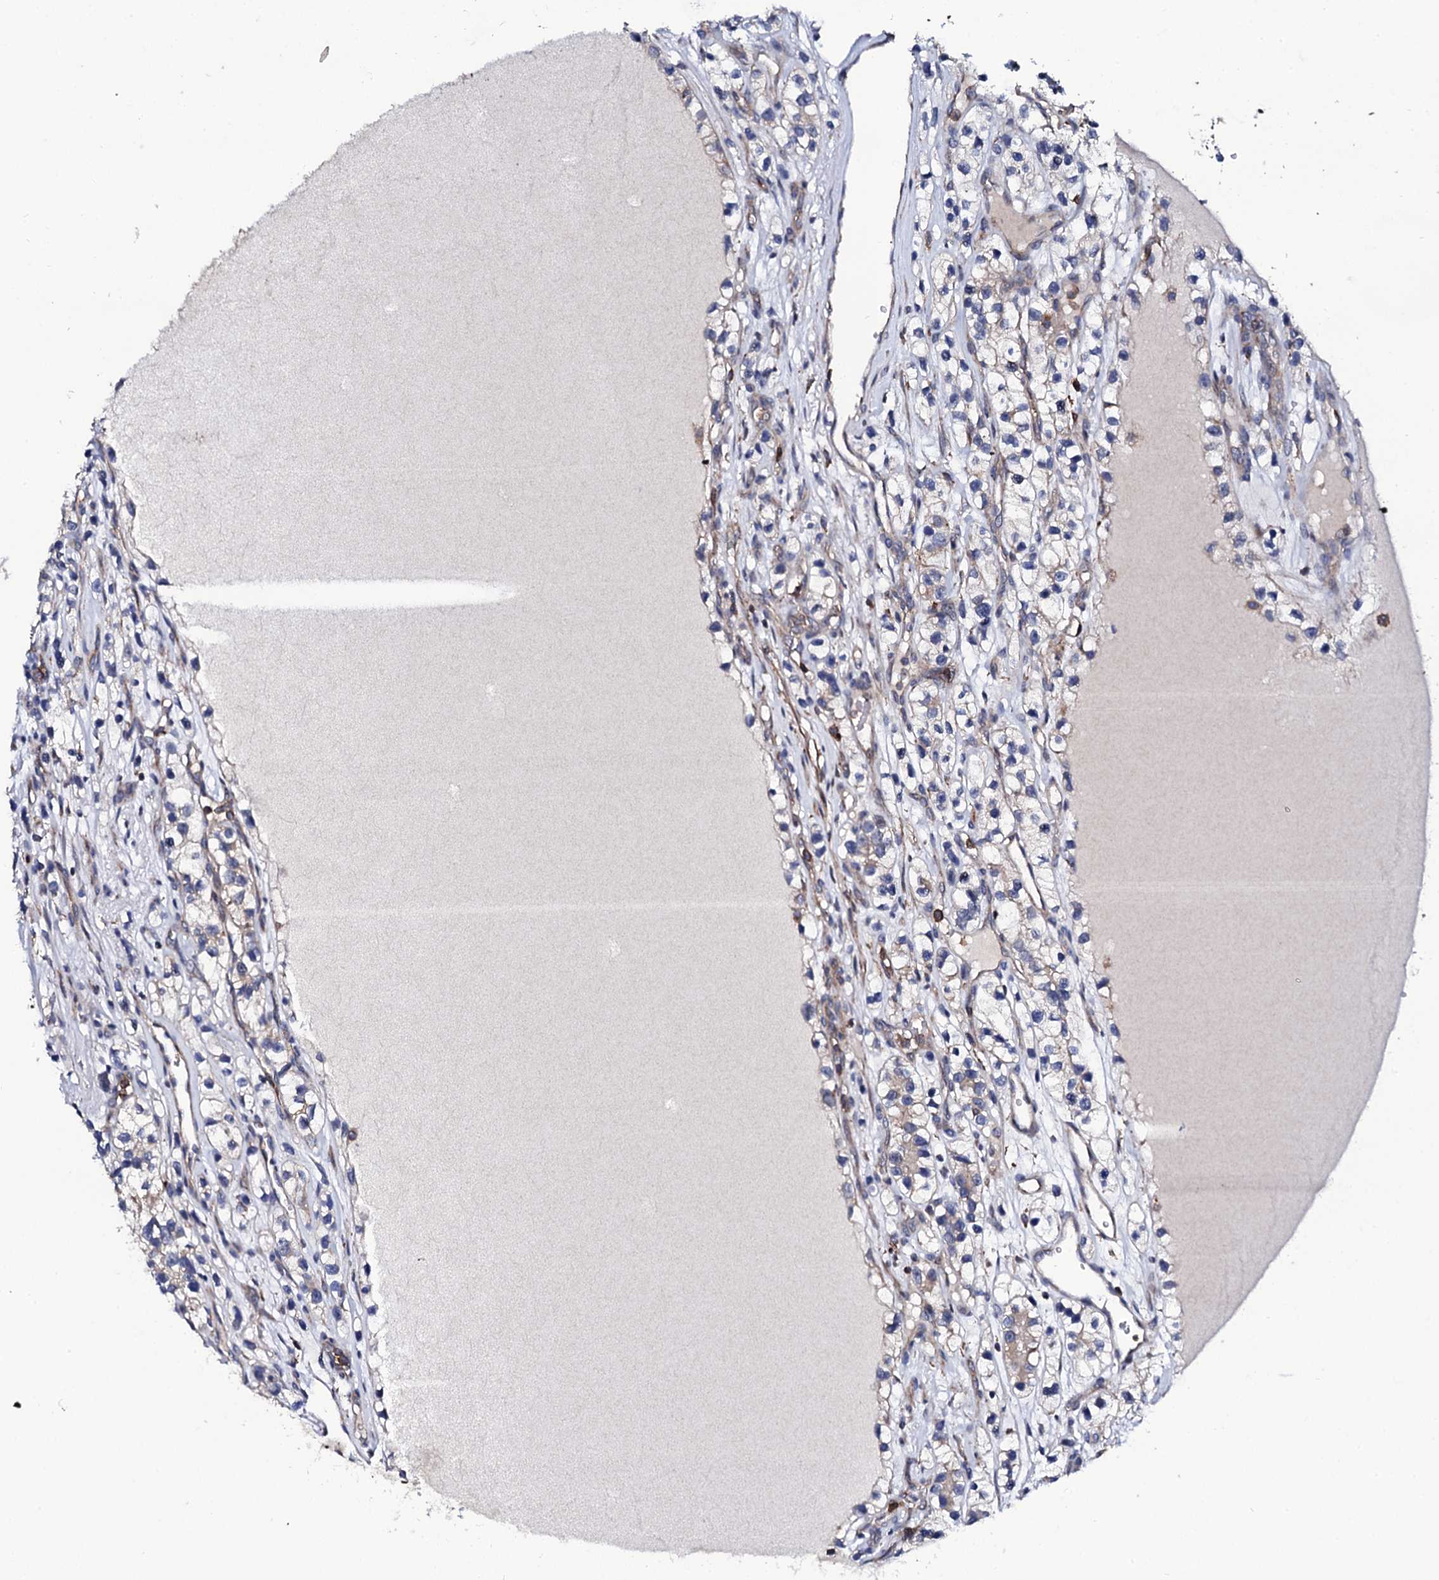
{"staining": {"intensity": "weak", "quantity": "<25%", "location": "cytoplasmic/membranous"}, "tissue": "renal cancer", "cell_type": "Tumor cells", "image_type": "cancer", "snomed": [{"axis": "morphology", "description": "Adenocarcinoma, NOS"}, {"axis": "topography", "description": "Kidney"}], "caption": "Human renal cancer stained for a protein using IHC displays no positivity in tumor cells.", "gene": "COG4", "patient": {"sex": "female", "age": 57}}